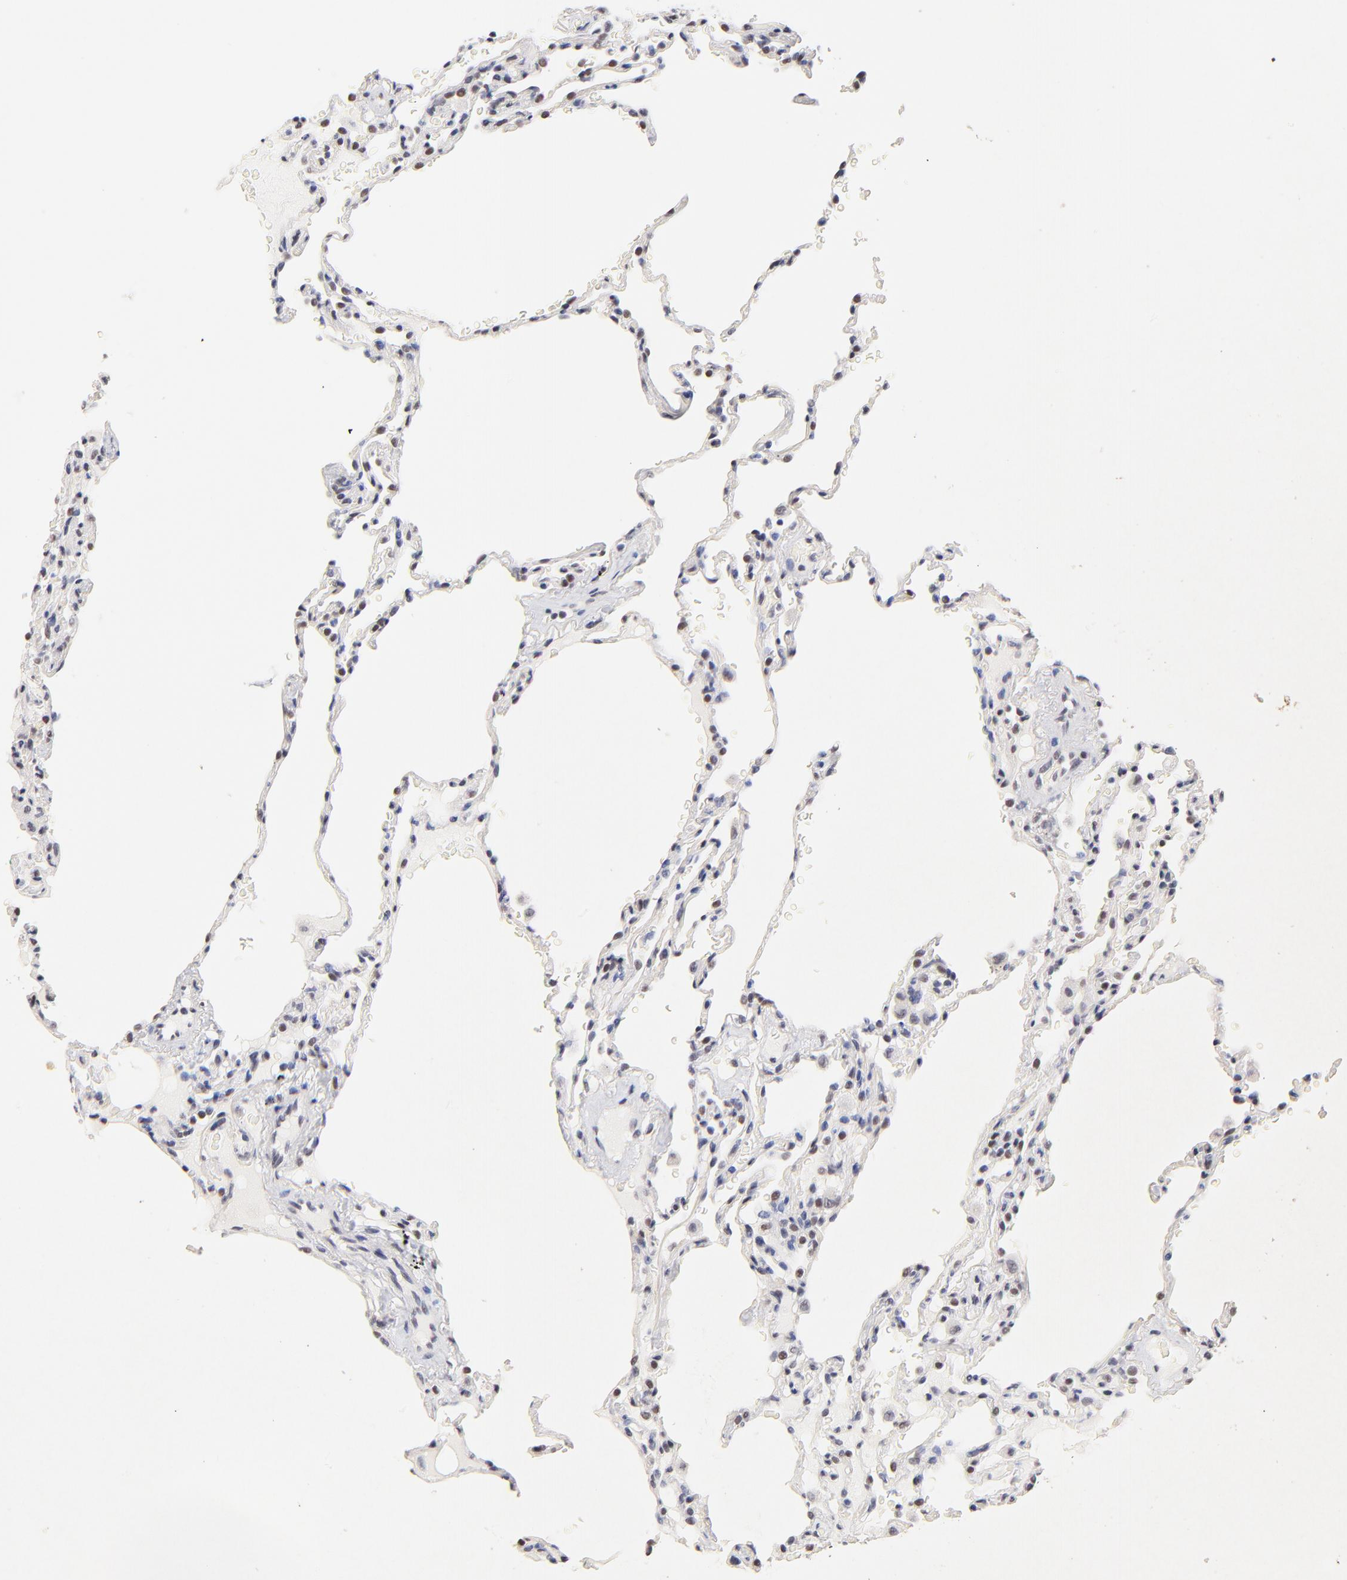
{"staining": {"intensity": "weak", "quantity": "<25%", "location": "nuclear"}, "tissue": "lung", "cell_type": "Alveolar cells", "image_type": "normal", "snomed": [{"axis": "morphology", "description": "Normal tissue, NOS"}, {"axis": "topography", "description": "Lung"}], "caption": "Alveolar cells are negative for protein expression in benign human lung. Nuclei are stained in blue.", "gene": "ZNF74", "patient": {"sex": "male", "age": 59}}